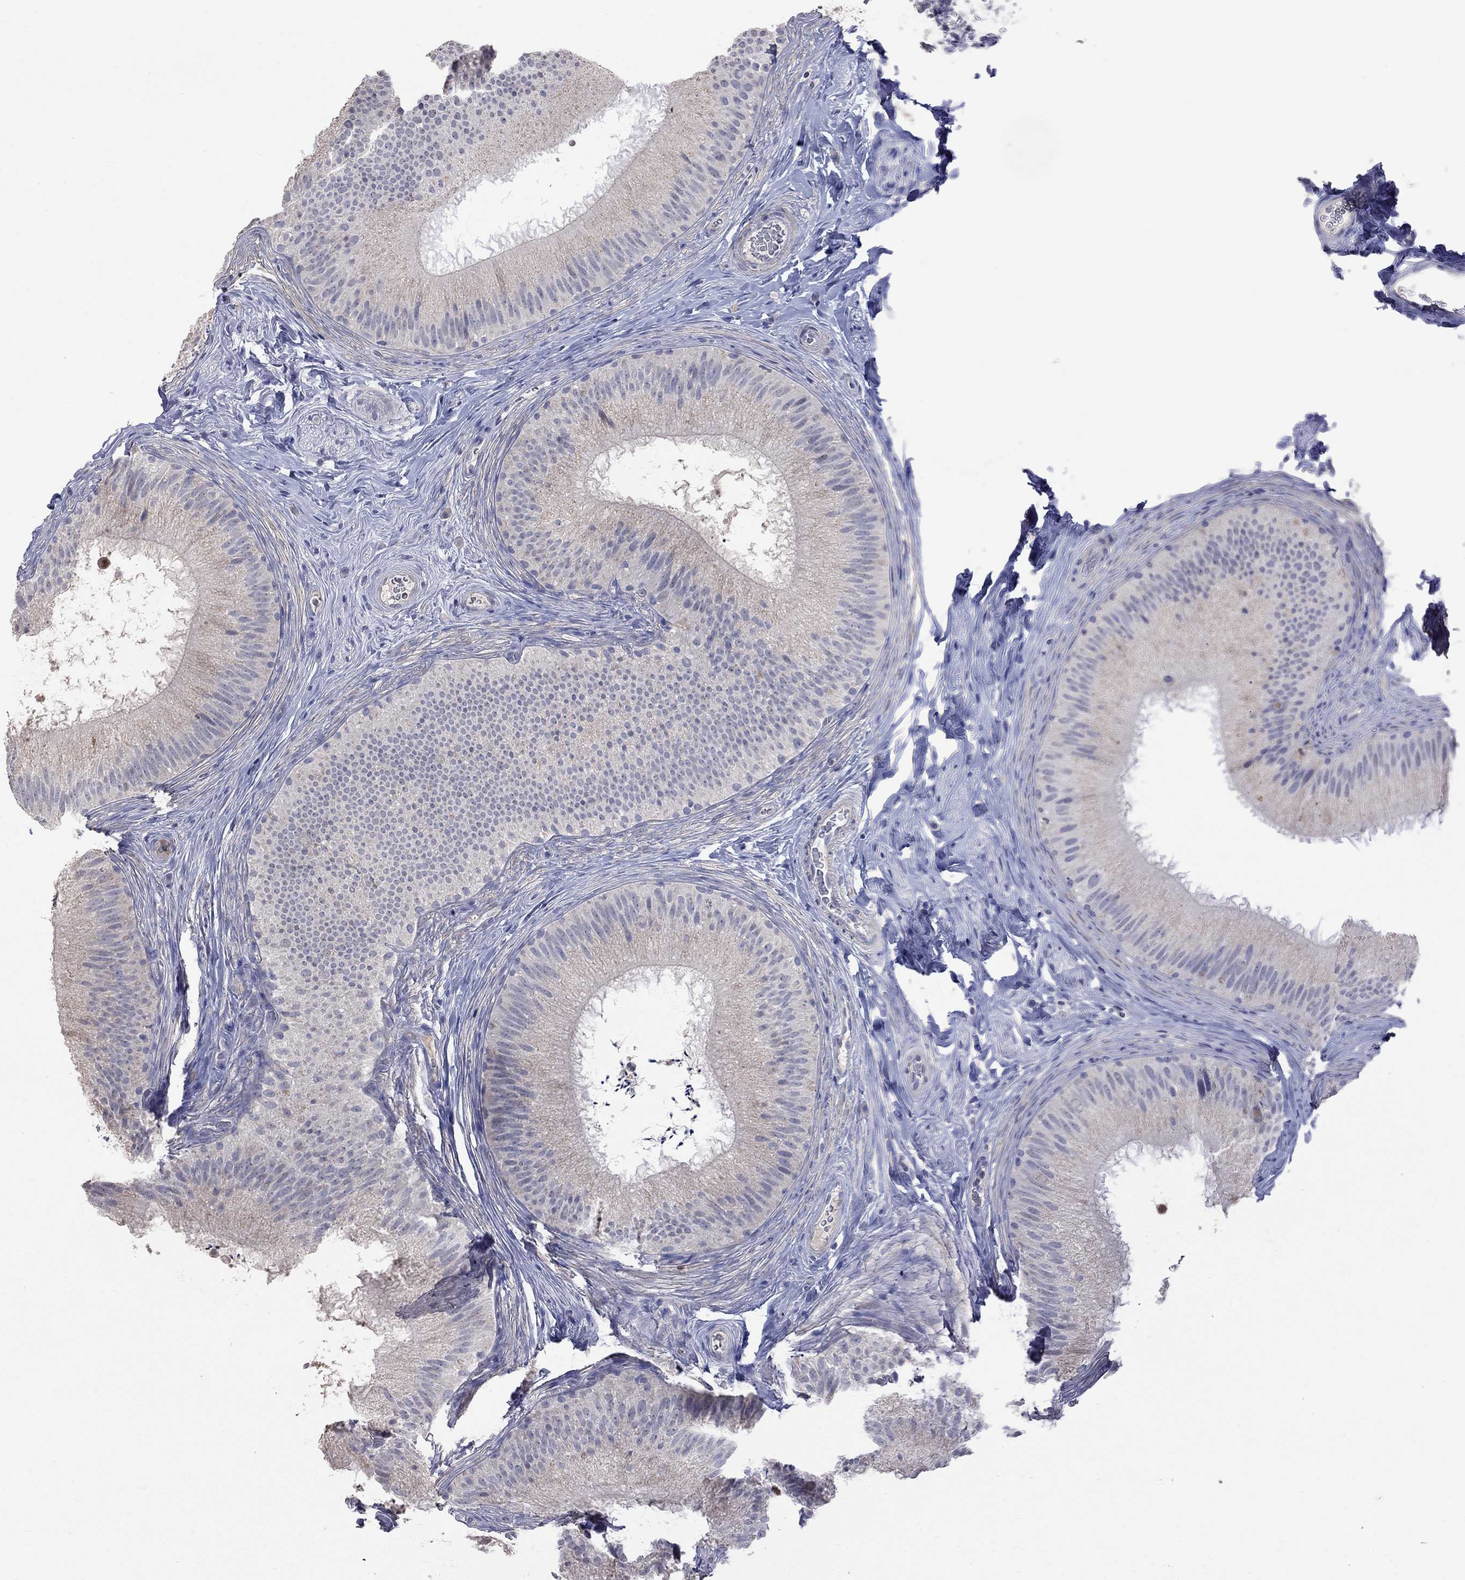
{"staining": {"intensity": "negative", "quantity": "none", "location": "none"}, "tissue": "epididymis", "cell_type": "Glandular cells", "image_type": "normal", "snomed": [{"axis": "morphology", "description": "Normal tissue, NOS"}, {"axis": "topography", "description": "Epididymis"}], "caption": "Immunohistochemical staining of unremarkable epididymis reveals no significant positivity in glandular cells.", "gene": "CKAP2", "patient": {"sex": "male", "age": 32}}